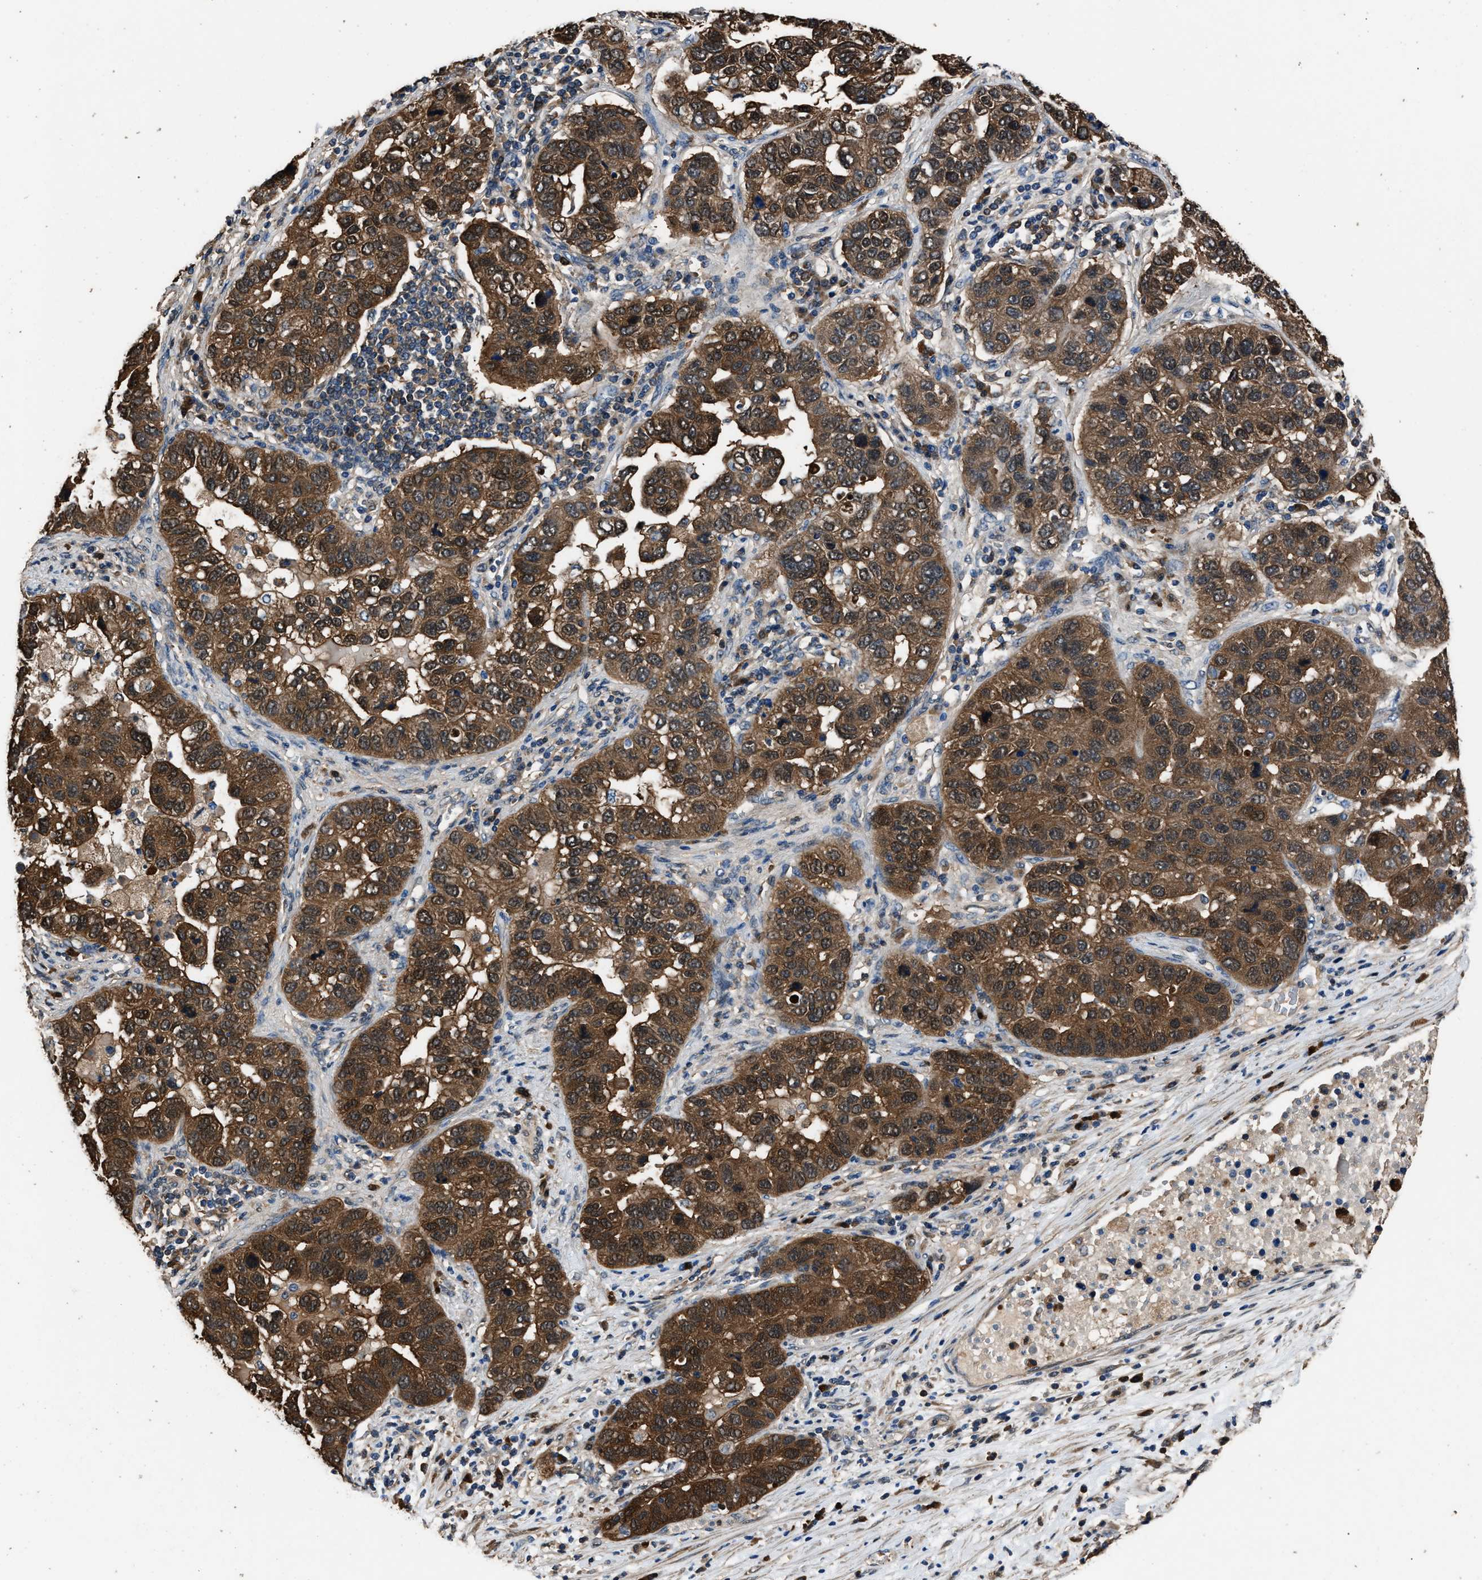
{"staining": {"intensity": "moderate", "quantity": ">75%", "location": "cytoplasmic/membranous"}, "tissue": "pancreatic cancer", "cell_type": "Tumor cells", "image_type": "cancer", "snomed": [{"axis": "morphology", "description": "Adenocarcinoma, NOS"}, {"axis": "topography", "description": "Pancreas"}], "caption": "An image of adenocarcinoma (pancreatic) stained for a protein reveals moderate cytoplasmic/membranous brown staining in tumor cells. (Brightfield microscopy of DAB IHC at high magnification).", "gene": "GSTP1", "patient": {"sex": "female", "age": 61}}